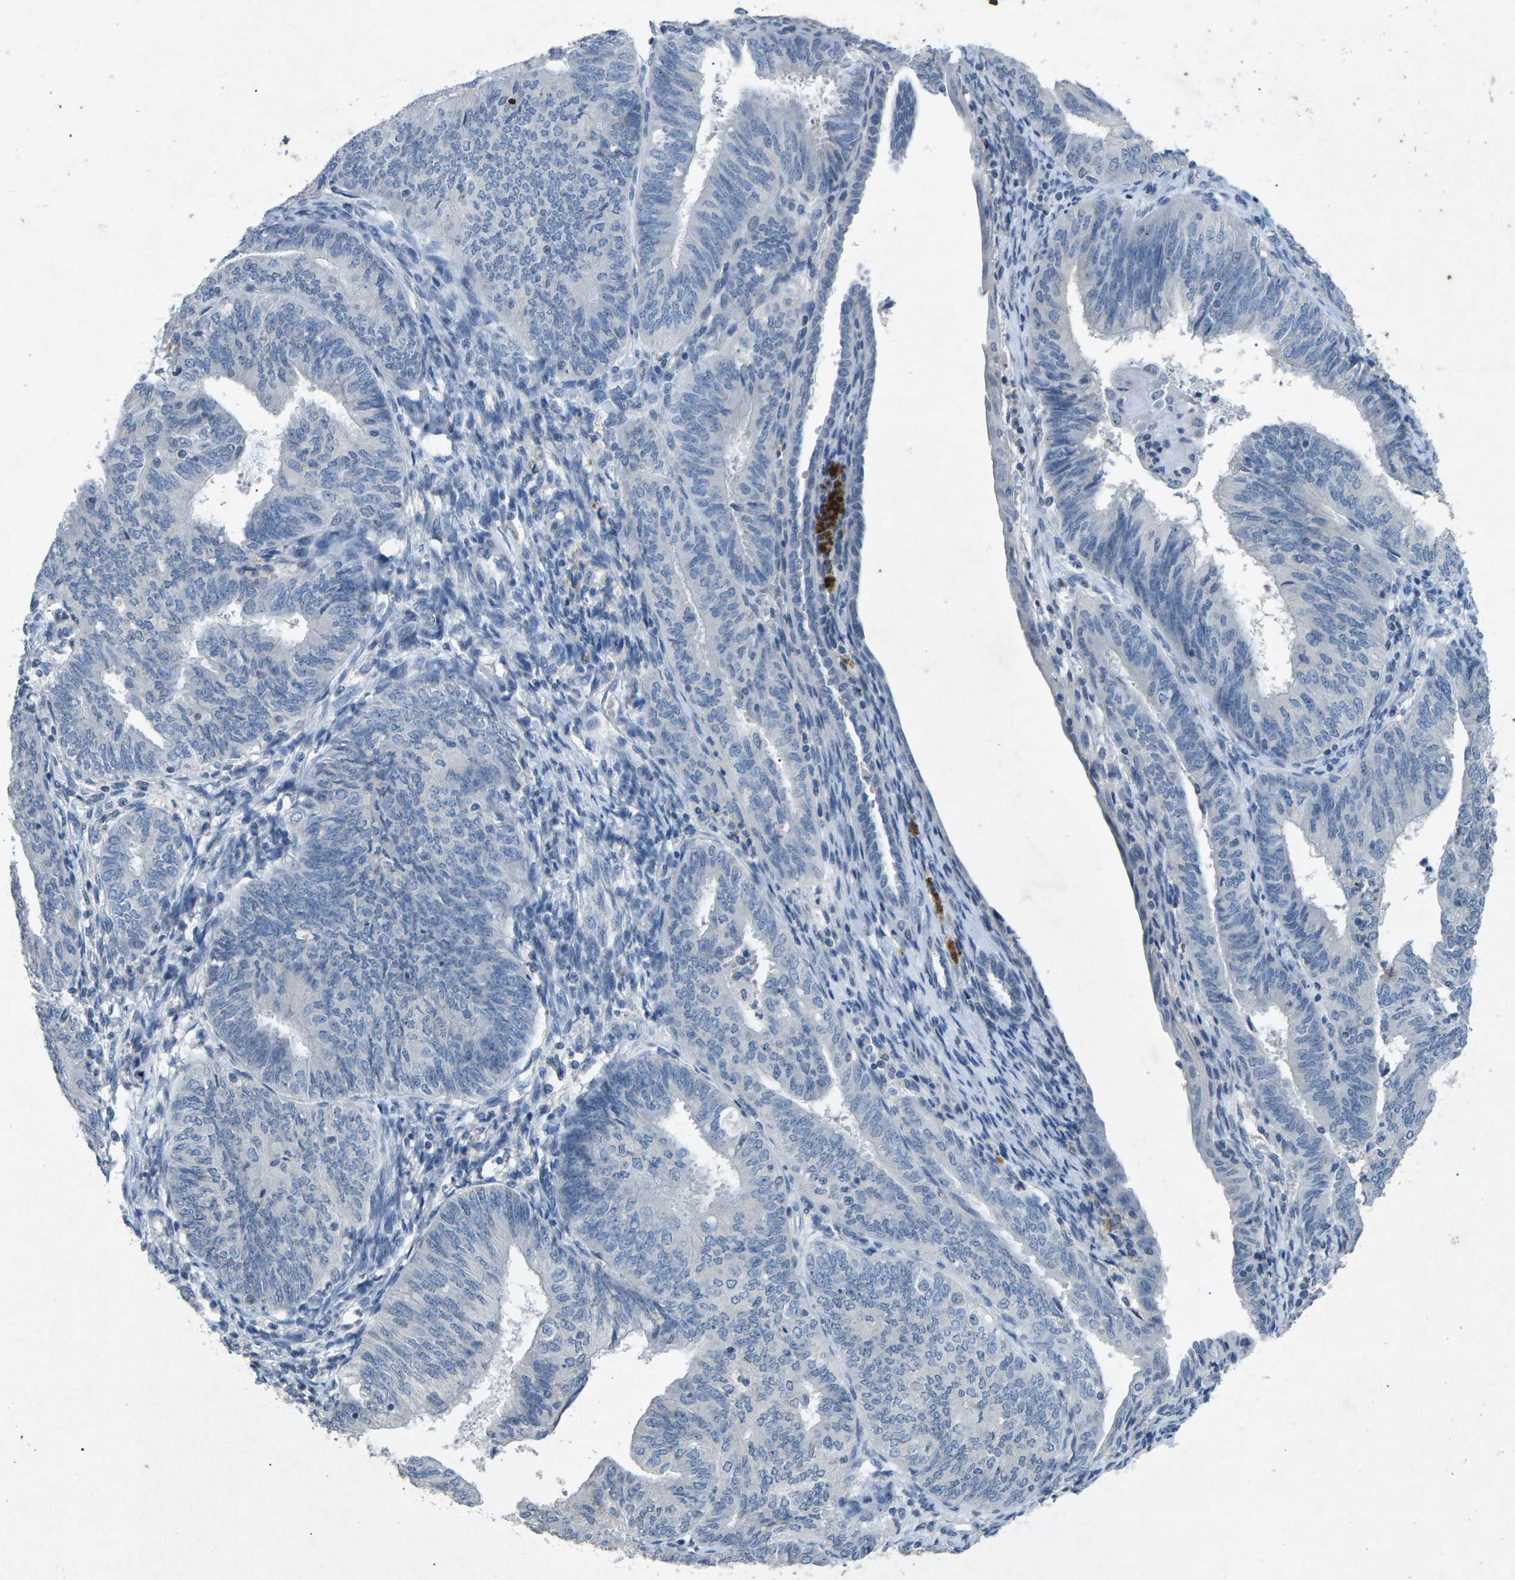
{"staining": {"intensity": "negative", "quantity": "none", "location": "none"}, "tissue": "endometrial cancer", "cell_type": "Tumor cells", "image_type": "cancer", "snomed": [{"axis": "morphology", "description": "Adenocarcinoma, NOS"}, {"axis": "topography", "description": "Endometrium"}], "caption": "Protein analysis of endometrial cancer (adenocarcinoma) exhibits no significant expression in tumor cells.", "gene": "A1BG", "patient": {"sex": "female", "age": 58}}